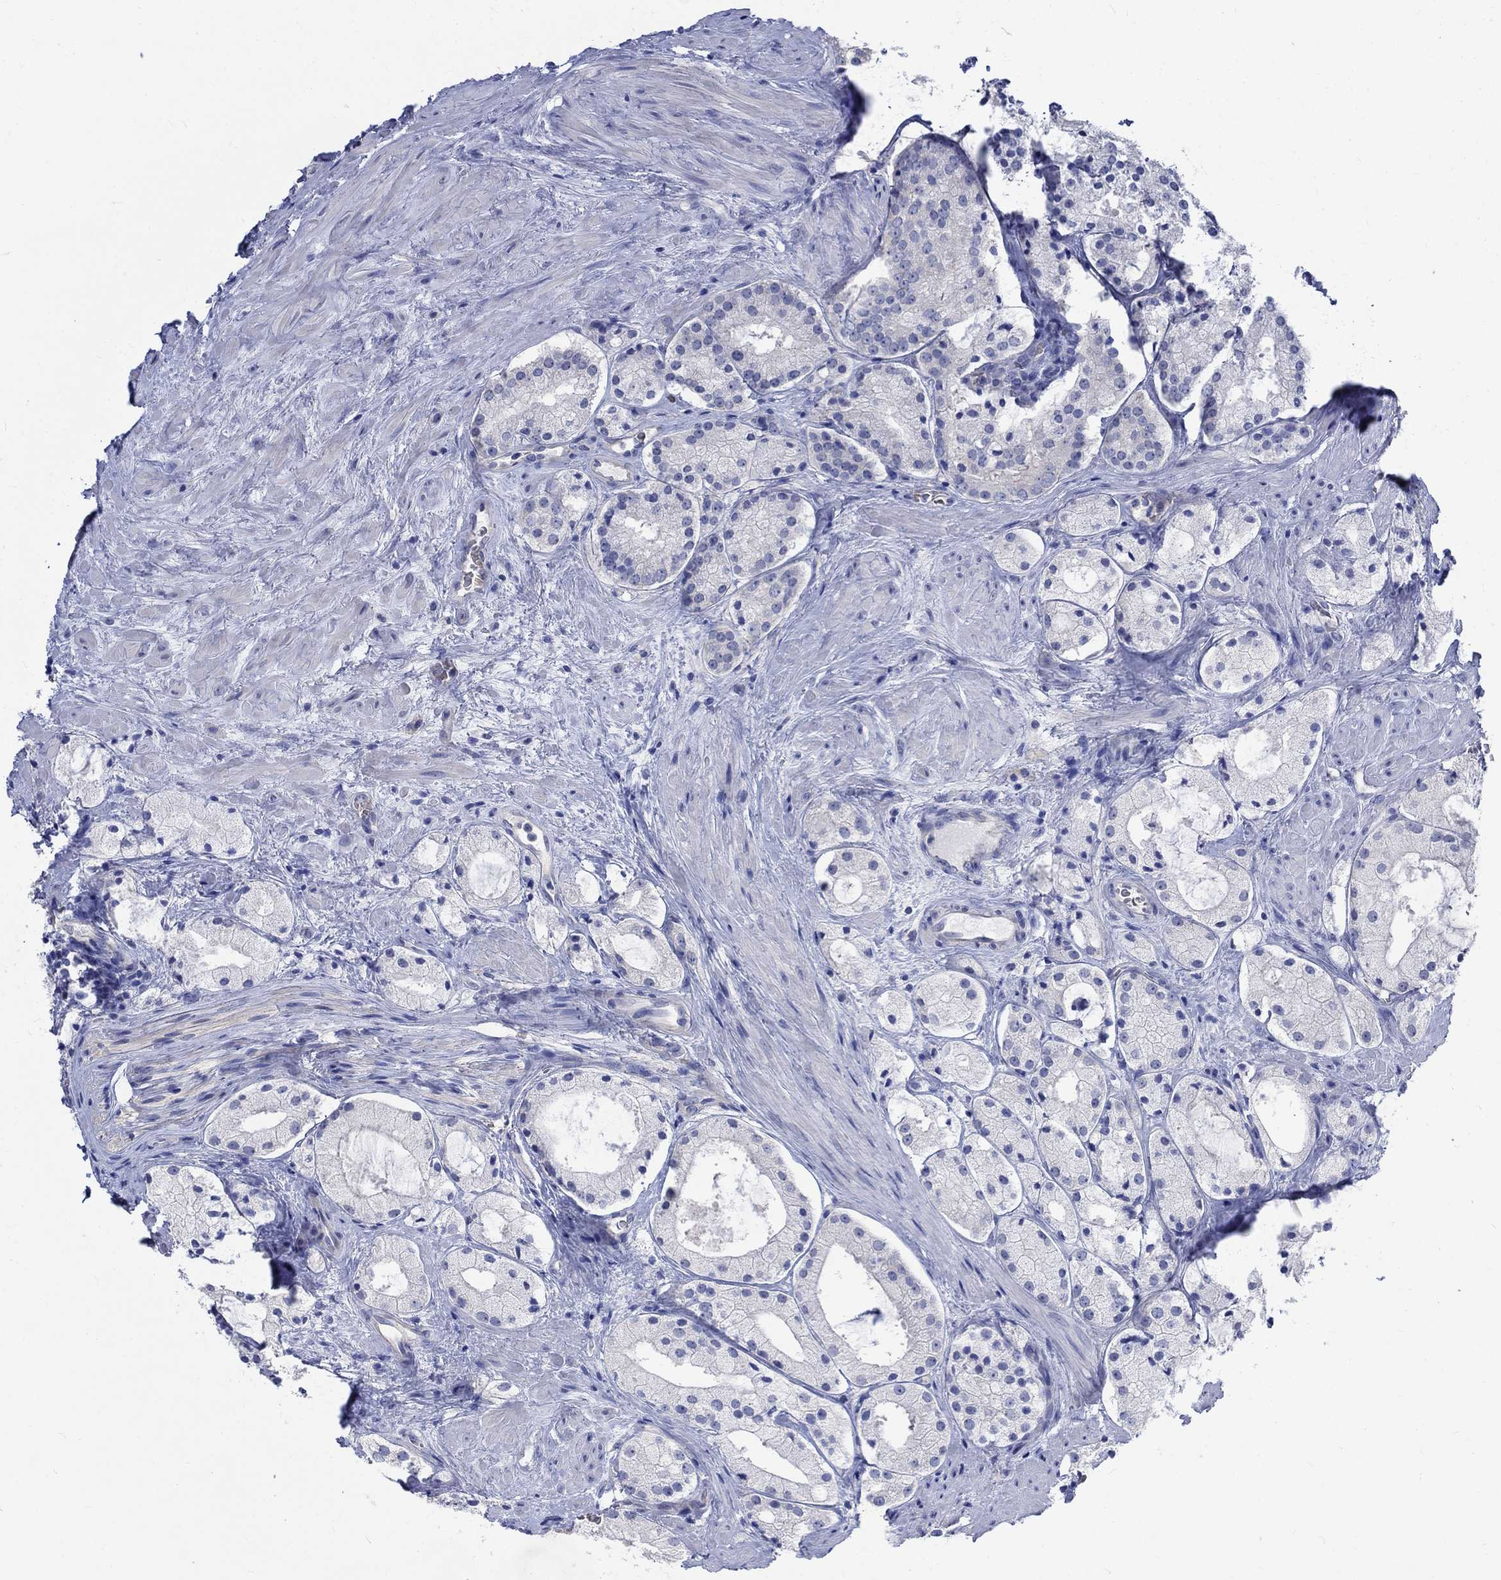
{"staining": {"intensity": "negative", "quantity": "none", "location": "none"}, "tissue": "prostate cancer", "cell_type": "Tumor cells", "image_type": "cancer", "snomed": [{"axis": "morphology", "description": "Adenocarcinoma, NOS"}, {"axis": "morphology", "description": "Adenocarcinoma, High grade"}, {"axis": "topography", "description": "Prostate"}], "caption": "Tumor cells show no significant positivity in prostate cancer (adenocarcinoma).", "gene": "KCNA1", "patient": {"sex": "male", "age": 64}}